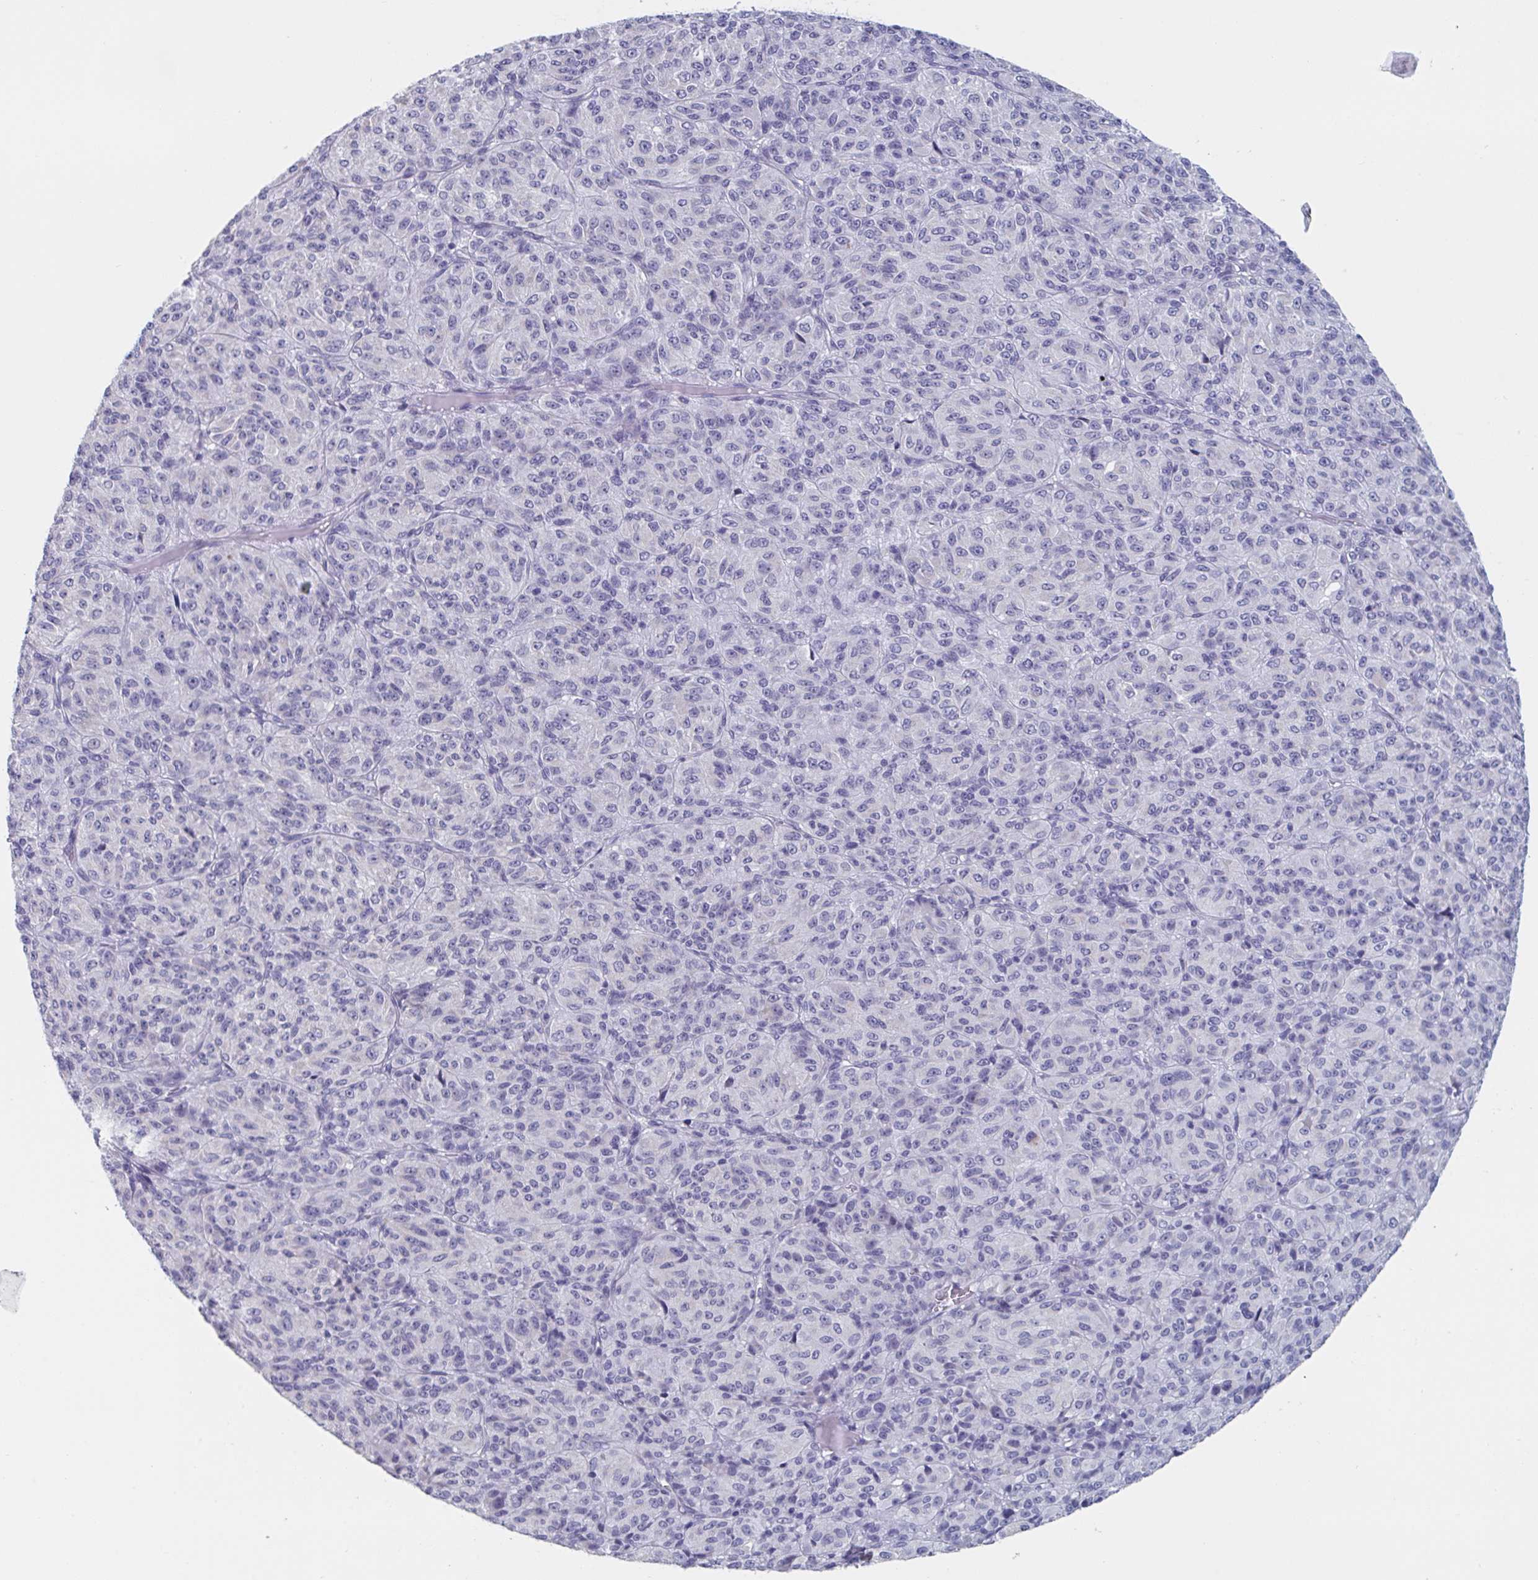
{"staining": {"intensity": "negative", "quantity": "none", "location": "none"}, "tissue": "melanoma", "cell_type": "Tumor cells", "image_type": "cancer", "snomed": [{"axis": "morphology", "description": "Malignant melanoma, Metastatic site"}, {"axis": "topography", "description": "Brain"}], "caption": "A photomicrograph of melanoma stained for a protein reveals no brown staining in tumor cells.", "gene": "NDUFC2", "patient": {"sex": "female", "age": 56}}